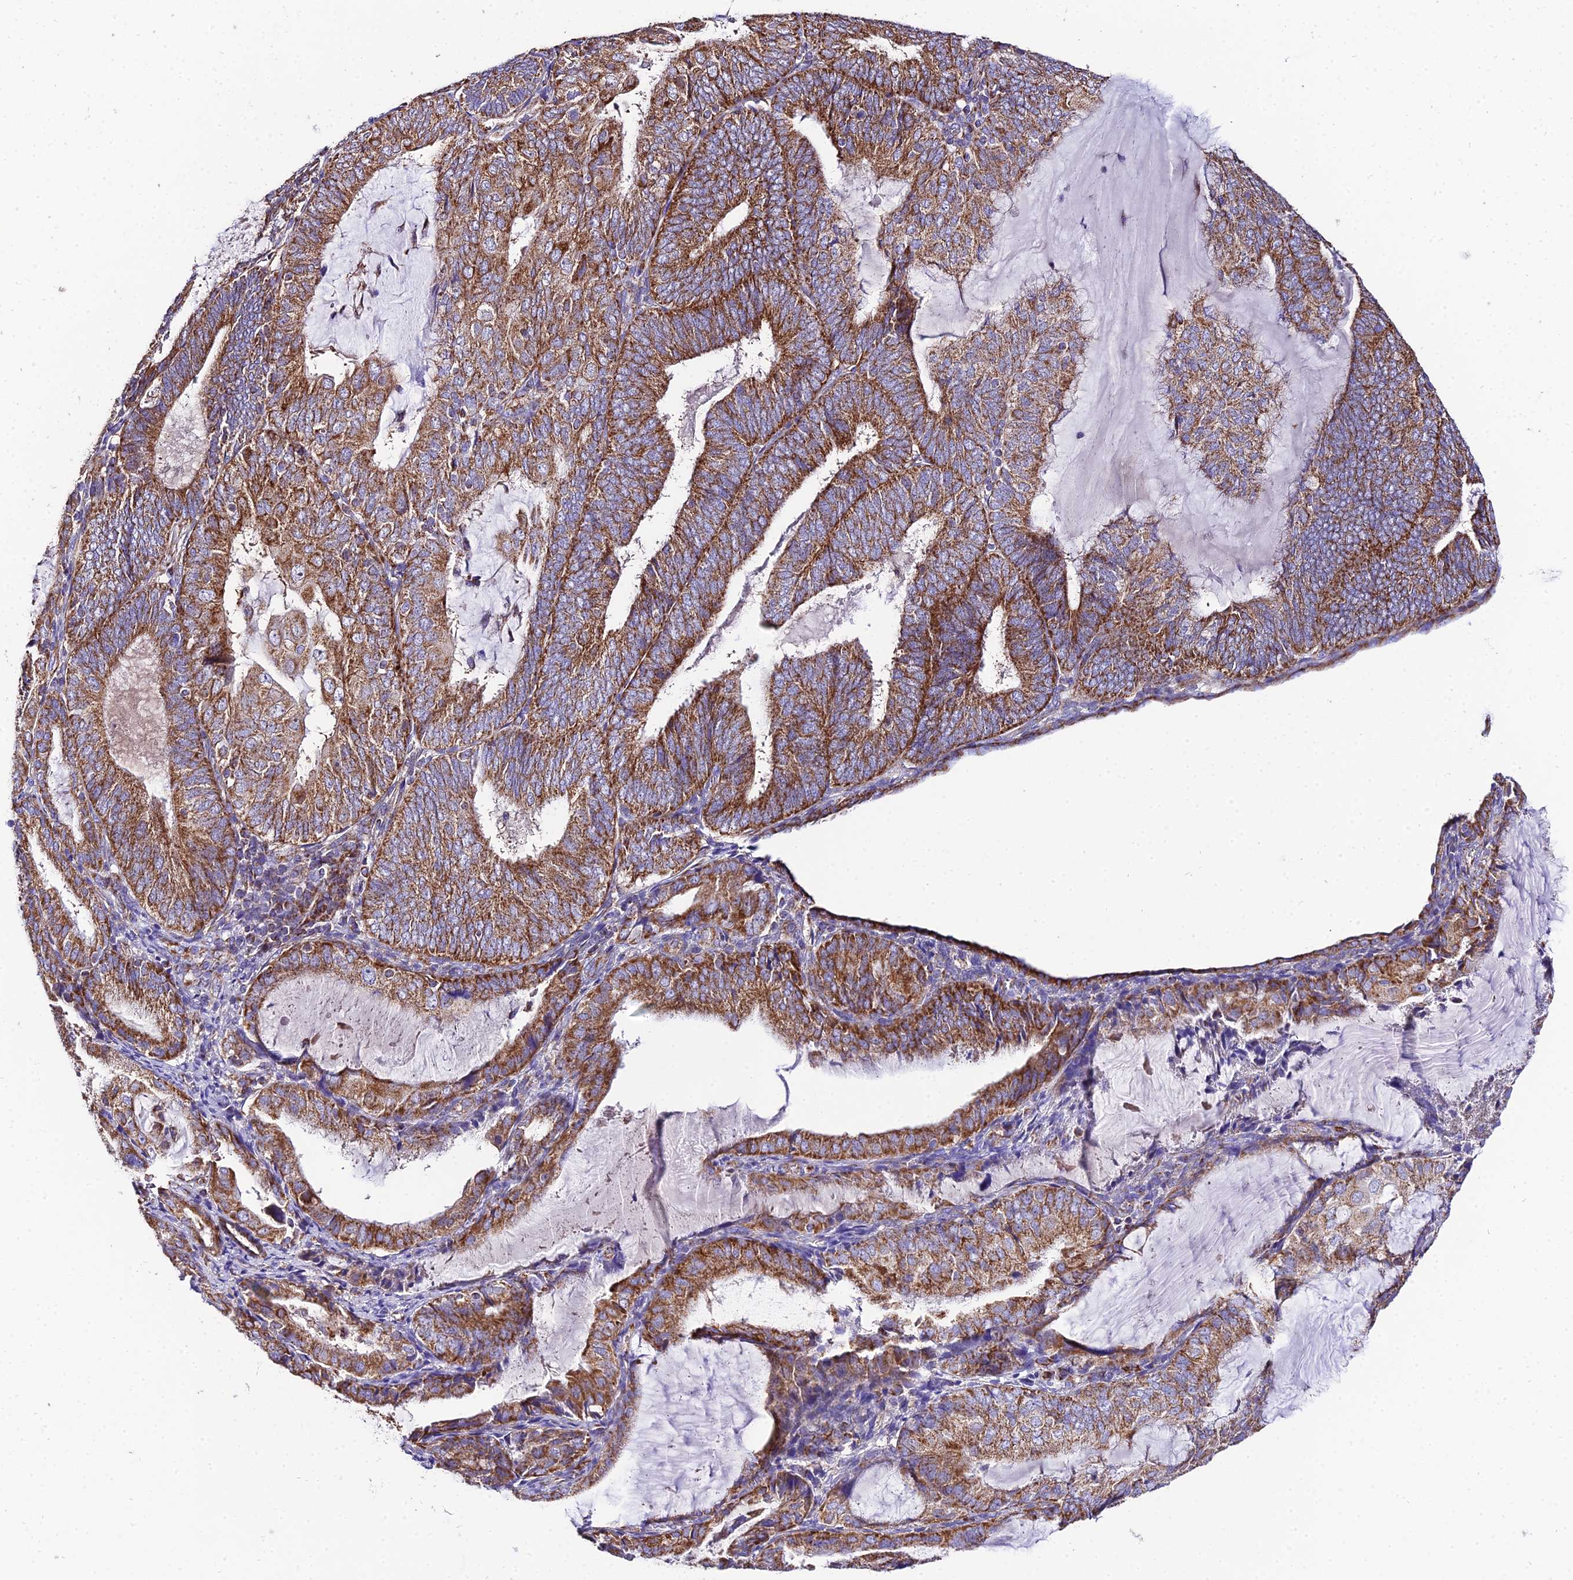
{"staining": {"intensity": "strong", "quantity": ">75%", "location": "cytoplasmic/membranous"}, "tissue": "endometrial cancer", "cell_type": "Tumor cells", "image_type": "cancer", "snomed": [{"axis": "morphology", "description": "Adenocarcinoma, NOS"}, {"axis": "topography", "description": "Endometrium"}], "caption": "Endometrial cancer (adenocarcinoma) was stained to show a protein in brown. There is high levels of strong cytoplasmic/membranous staining in approximately >75% of tumor cells.", "gene": "OCIAD1", "patient": {"sex": "female", "age": 81}}